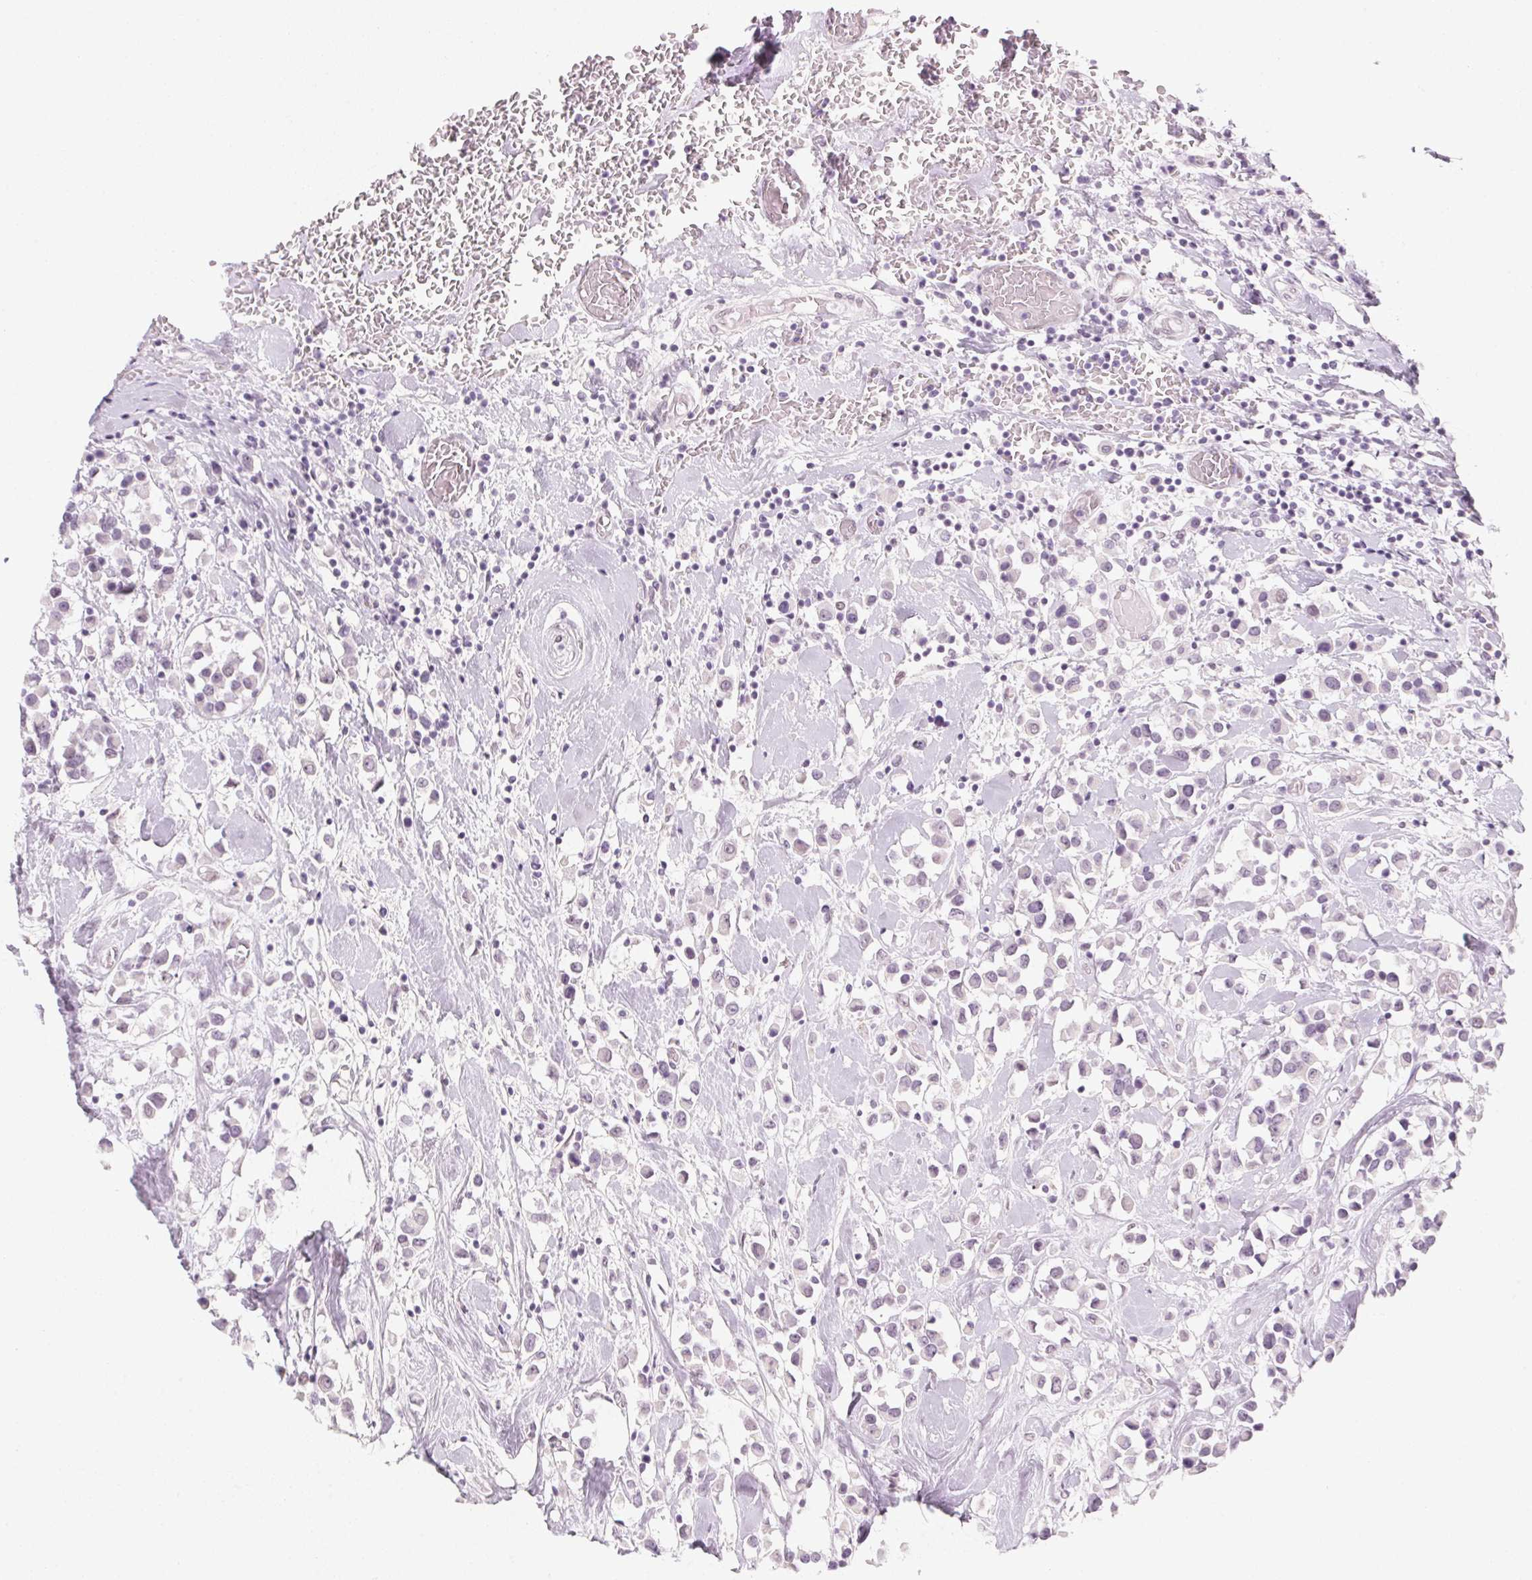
{"staining": {"intensity": "negative", "quantity": "none", "location": "none"}, "tissue": "breast cancer", "cell_type": "Tumor cells", "image_type": "cancer", "snomed": [{"axis": "morphology", "description": "Duct carcinoma"}, {"axis": "topography", "description": "Breast"}], "caption": "Tumor cells are negative for brown protein staining in breast cancer.", "gene": "KCNQ2", "patient": {"sex": "female", "age": 61}}